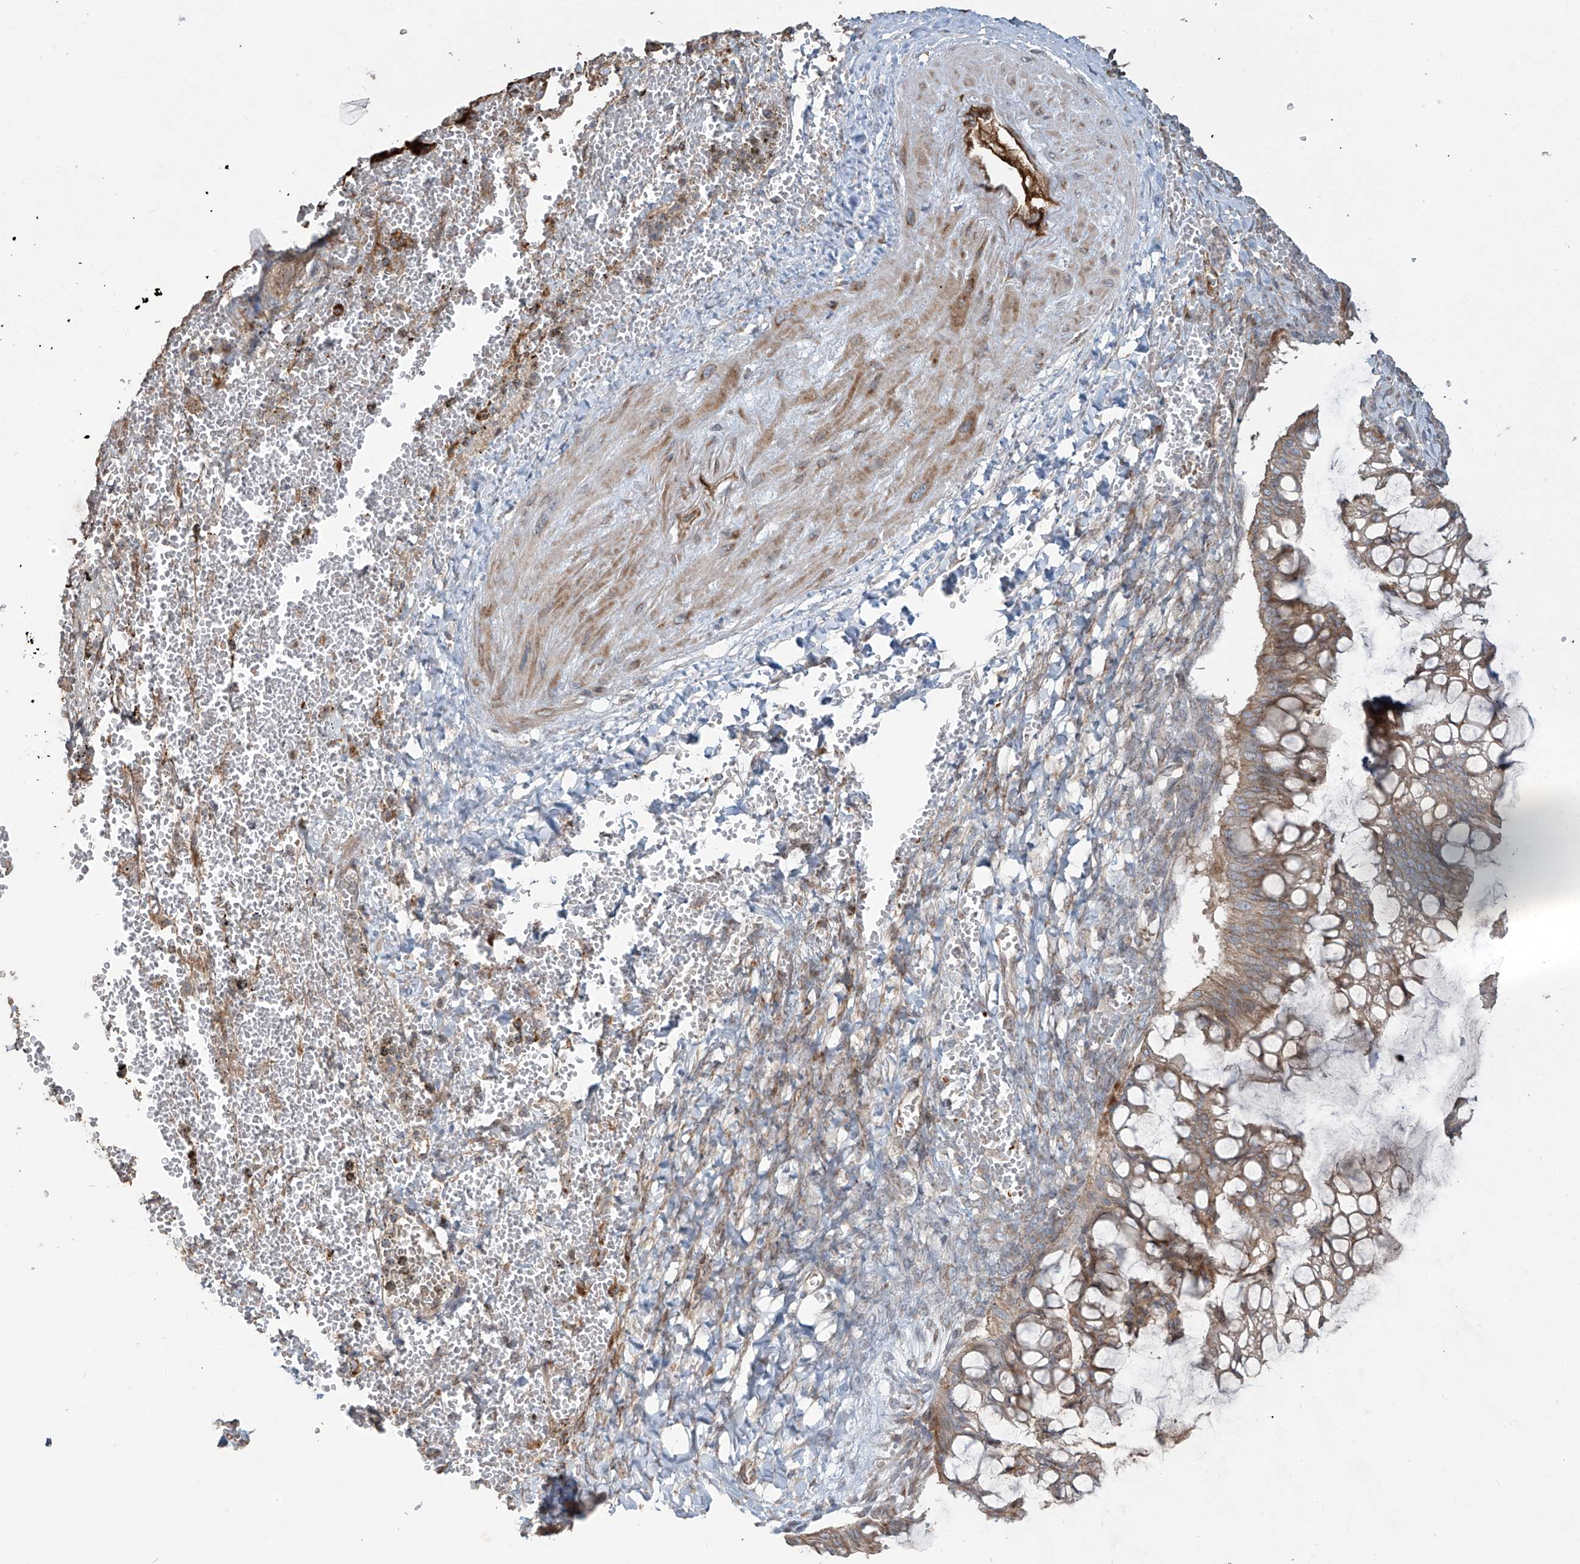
{"staining": {"intensity": "moderate", "quantity": ">75%", "location": "cytoplasmic/membranous"}, "tissue": "ovarian cancer", "cell_type": "Tumor cells", "image_type": "cancer", "snomed": [{"axis": "morphology", "description": "Cystadenocarcinoma, mucinous, NOS"}, {"axis": "topography", "description": "Ovary"}], "caption": "Tumor cells demonstrate medium levels of moderate cytoplasmic/membranous expression in about >75% of cells in human mucinous cystadenocarcinoma (ovarian).", "gene": "ABTB1", "patient": {"sex": "female", "age": 73}}